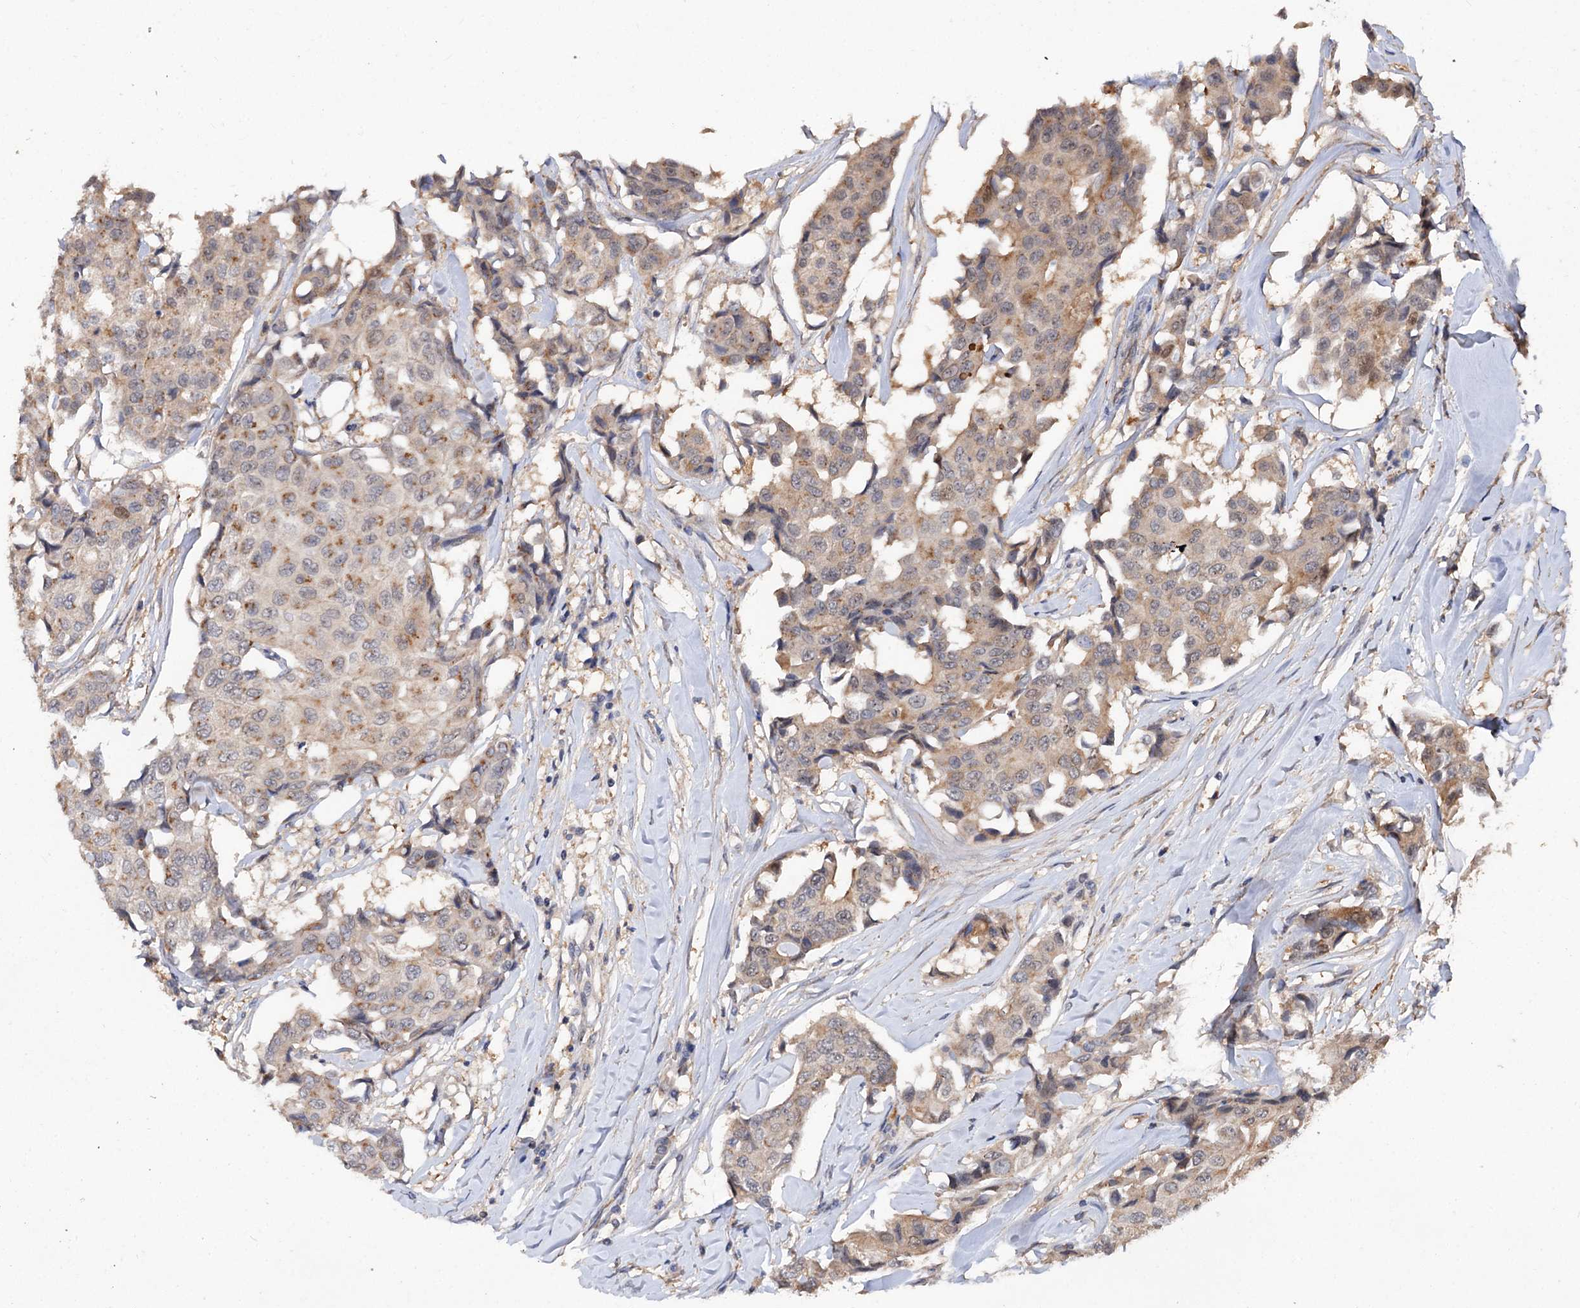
{"staining": {"intensity": "moderate", "quantity": ">75%", "location": "cytoplasmic/membranous"}, "tissue": "breast cancer", "cell_type": "Tumor cells", "image_type": "cancer", "snomed": [{"axis": "morphology", "description": "Duct carcinoma"}, {"axis": "topography", "description": "Breast"}], "caption": "Approximately >75% of tumor cells in breast cancer reveal moderate cytoplasmic/membranous protein positivity as visualized by brown immunohistochemical staining.", "gene": "NUDCD2", "patient": {"sex": "female", "age": 80}}